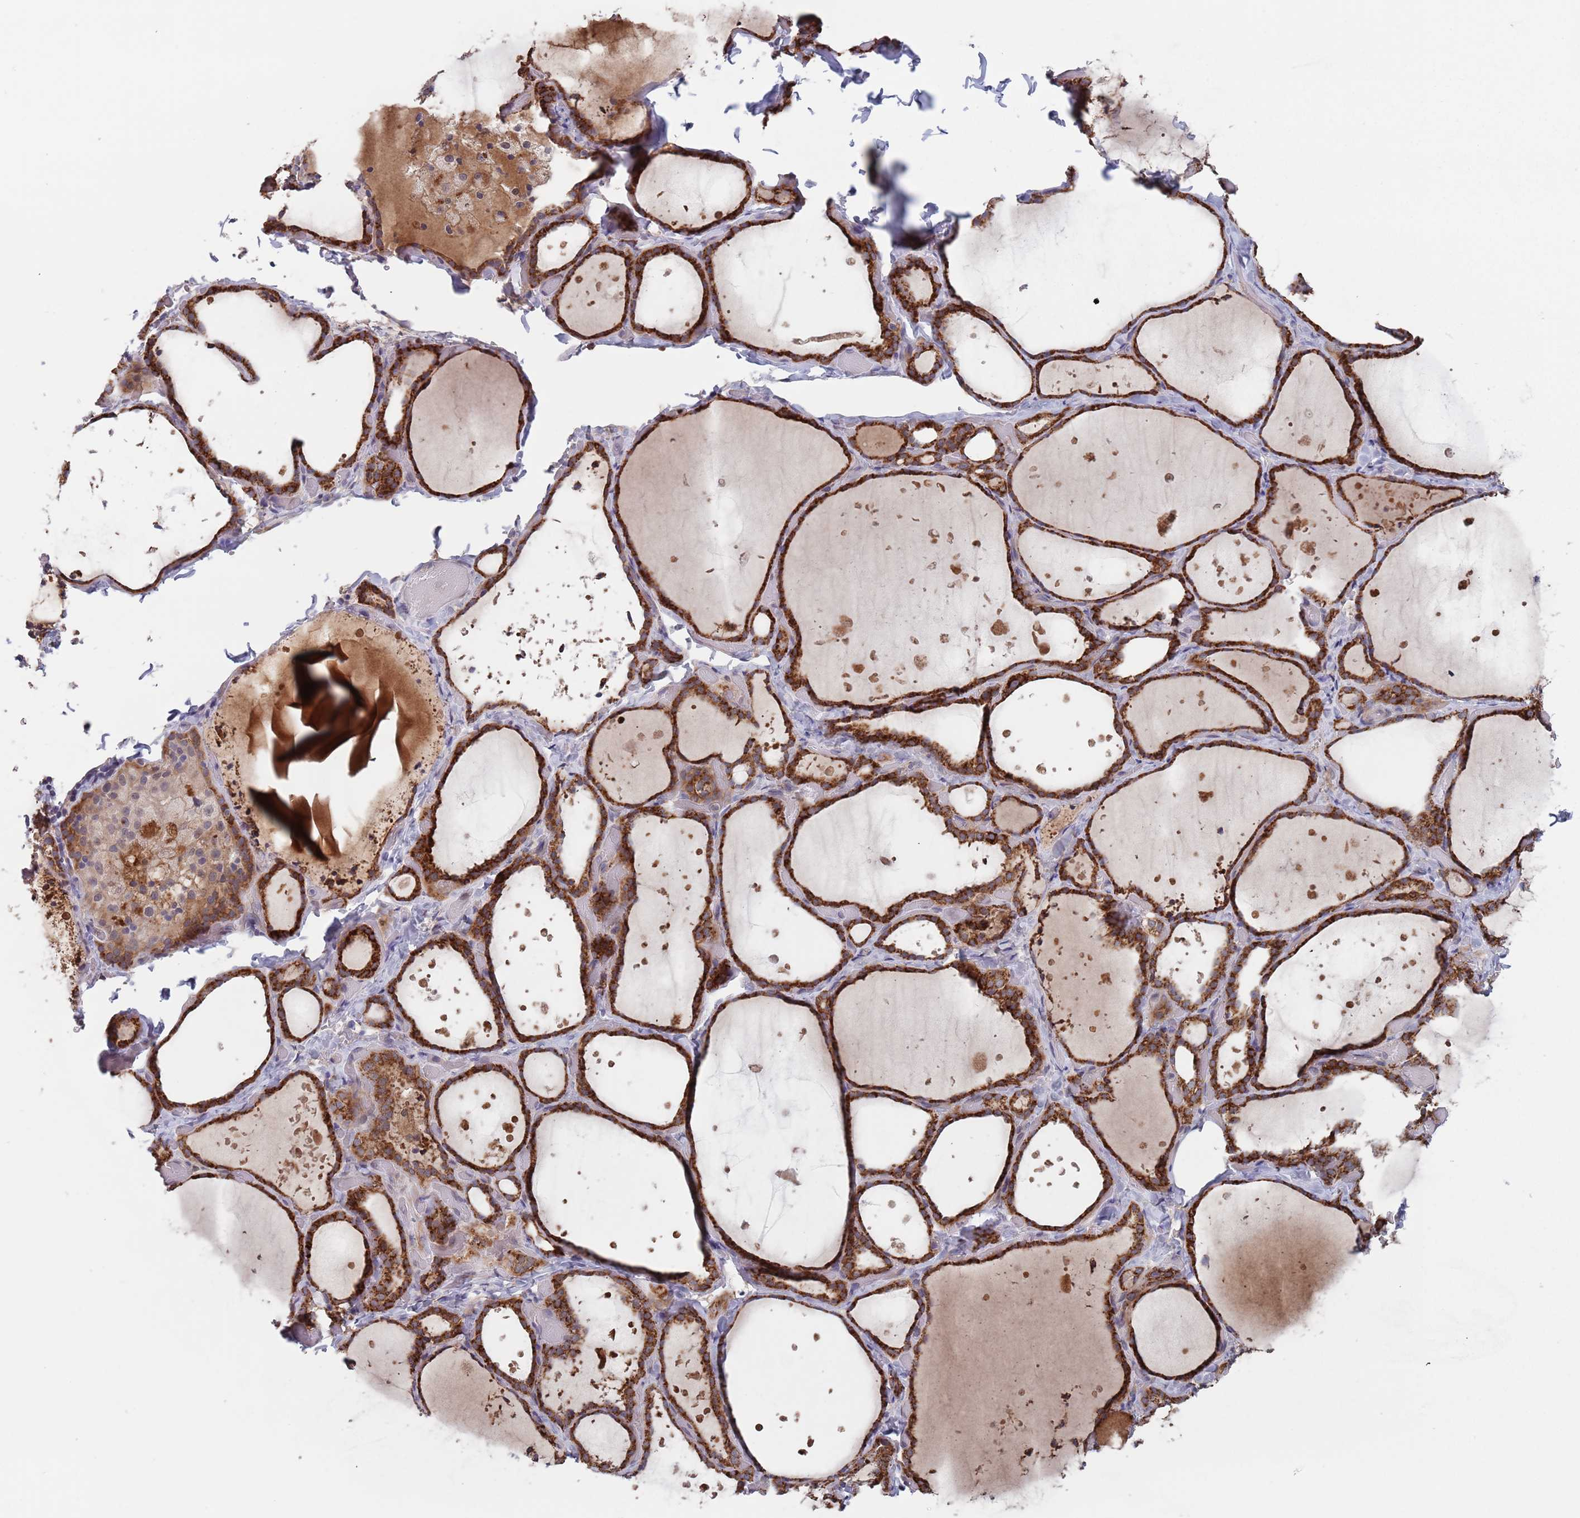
{"staining": {"intensity": "strong", "quantity": ">75%", "location": "cytoplasmic/membranous"}, "tissue": "thyroid gland", "cell_type": "Glandular cells", "image_type": "normal", "snomed": [{"axis": "morphology", "description": "Normal tissue, NOS"}, {"axis": "topography", "description": "Thyroid gland"}], "caption": "High-magnification brightfield microscopy of normal thyroid gland stained with DAB (brown) and counterstained with hematoxylin (blue). glandular cells exhibit strong cytoplasmic/membranous positivity is present in about>75% of cells.", "gene": "ZNF140", "patient": {"sex": "female", "age": 44}}